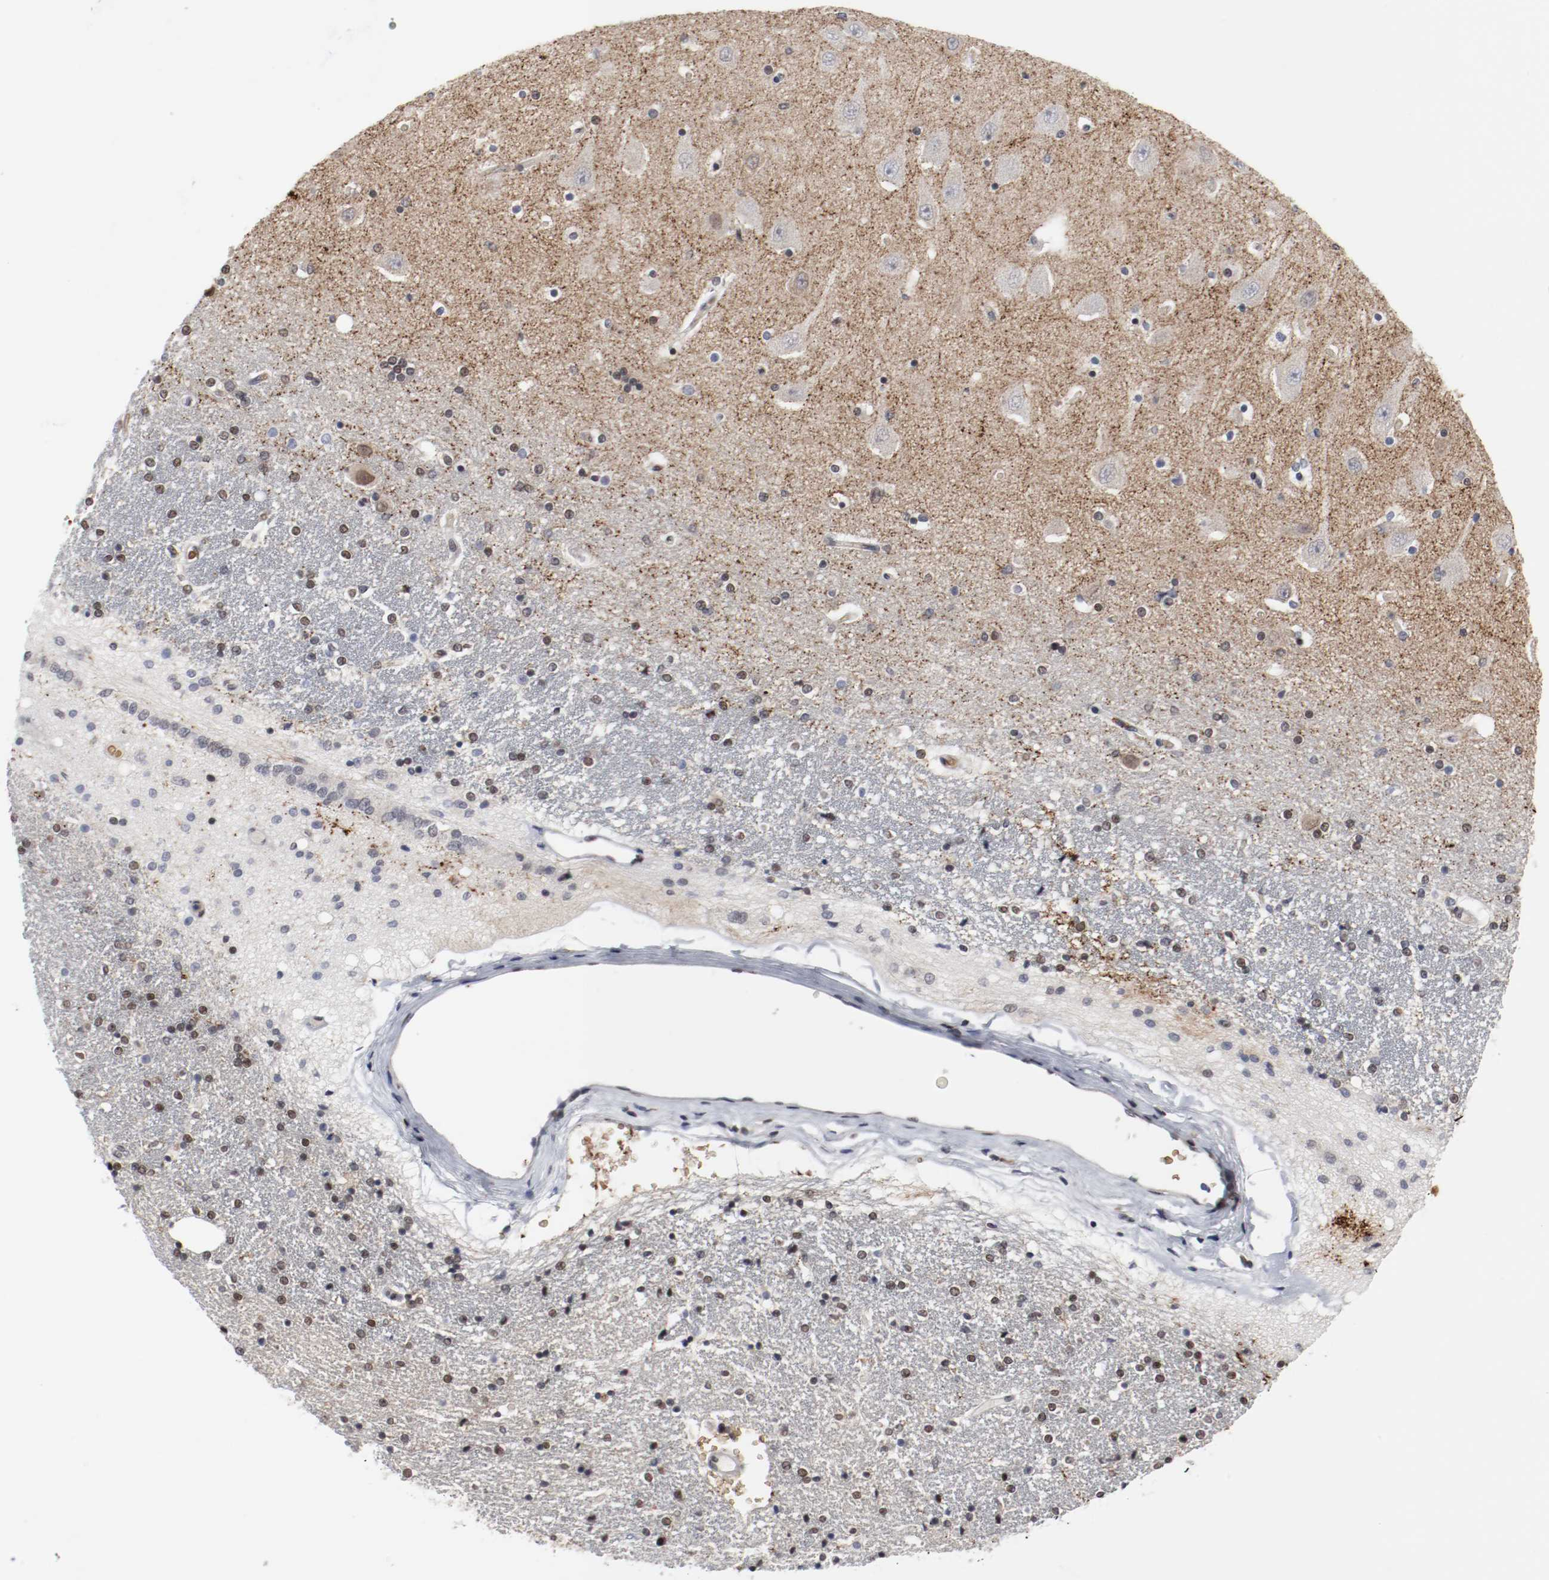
{"staining": {"intensity": "negative", "quantity": "none", "location": "none"}, "tissue": "hippocampus", "cell_type": "Glial cells", "image_type": "normal", "snomed": [{"axis": "morphology", "description": "Normal tissue, NOS"}, {"axis": "topography", "description": "Hippocampus"}], "caption": "A high-resolution histopathology image shows IHC staining of normal hippocampus, which reveals no significant expression in glial cells.", "gene": "JUND", "patient": {"sex": "female", "age": 54}}